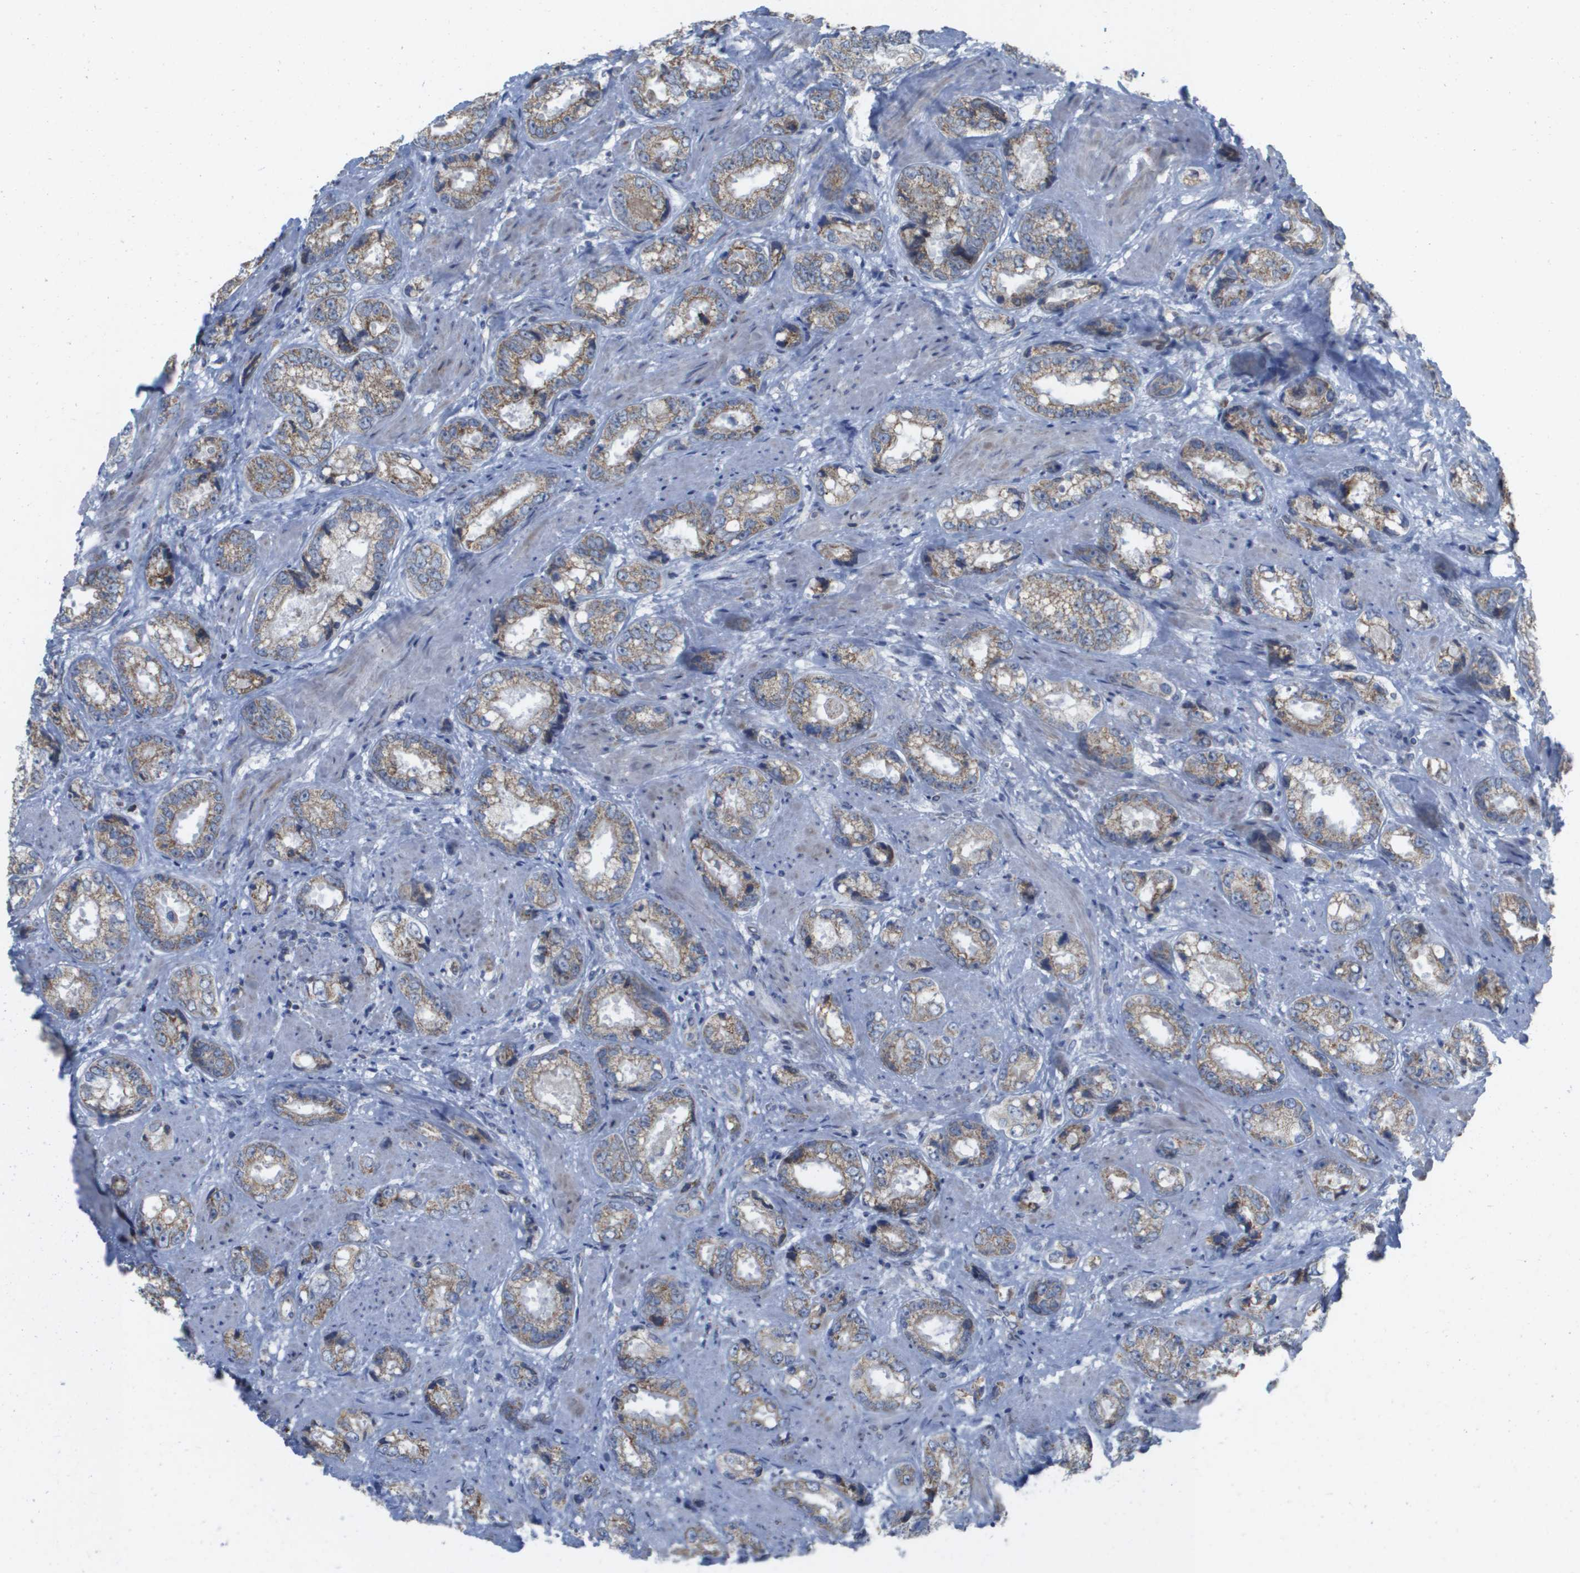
{"staining": {"intensity": "weak", "quantity": ">75%", "location": "cytoplasmic/membranous"}, "tissue": "prostate cancer", "cell_type": "Tumor cells", "image_type": "cancer", "snomed": [{"axis": "morphology", "description": "Adenocarcinoma, High grade"}, {"axis": "topography", "description": "Prostate"}], "caption": "DAB immunohistochemical staining of prostate cancer (adenocarcinoma (high-grade)) demonstrates weak cytoplasmic/membranous protein positivity in about >75% of tumor cells.", "gene": "TMEM223", "patient": {"sex": "male", "age": 61}}